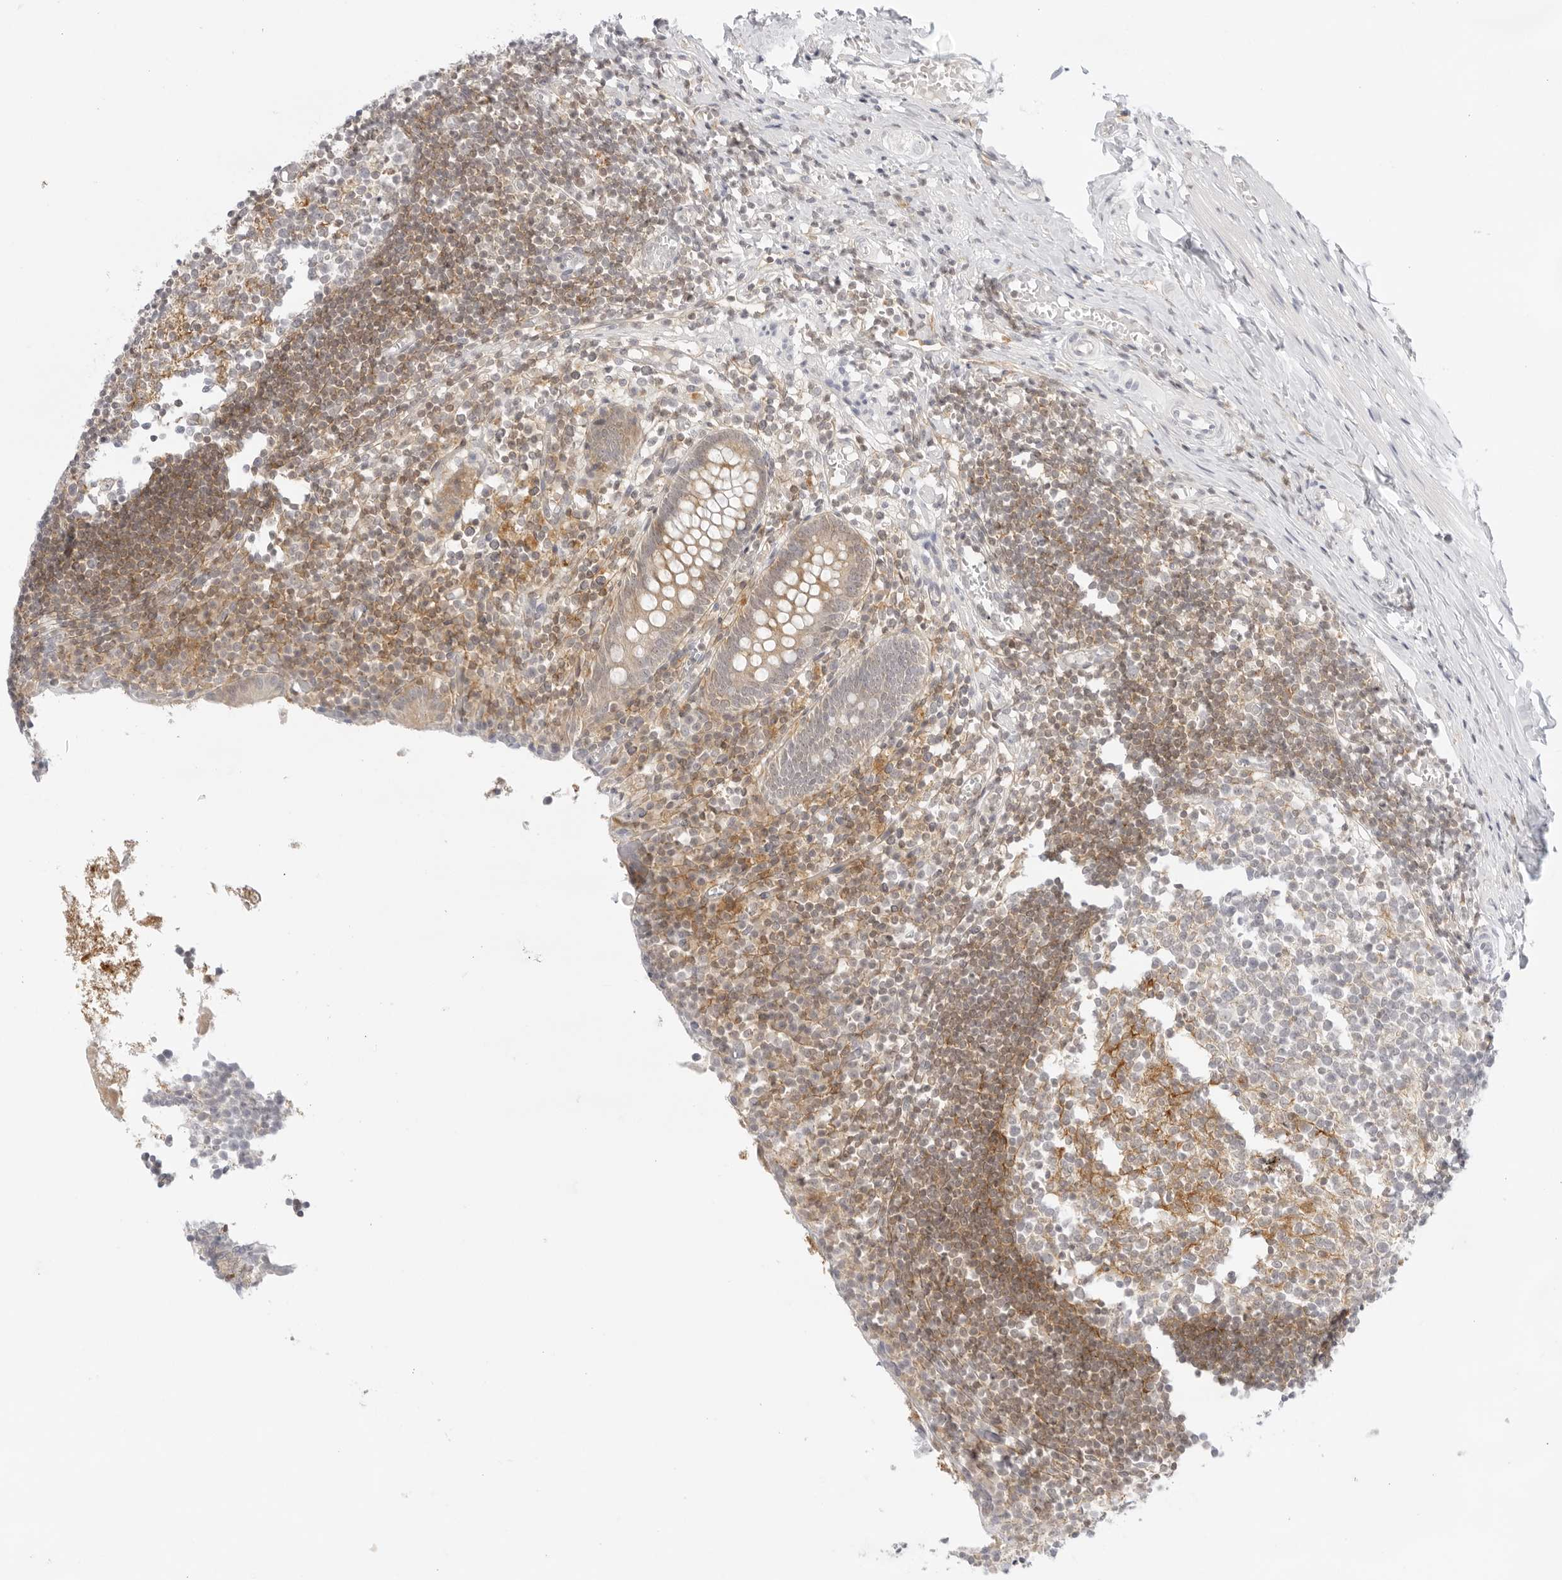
{"staining": {"intensity": "moderate", "quantity": "25%-75%", "location": "cytoplasmic/membranous"}, "tissue": "appendix", "cell_type": "Glandular cells", "image_type": "normal", "snomed": [{"axis": "morphology", "description": "Normal tissue, NOS"}, {"axis": "topography", "description": "Appendix"}], "caption": "This is an image of immunohistochemistry staining of normal appendix, which shows moderate positivity in the cytoplasmic/membranous of glandular cells.", "gene": "TNFRSF14", "patient": {"sex": "female", "age": 17}}